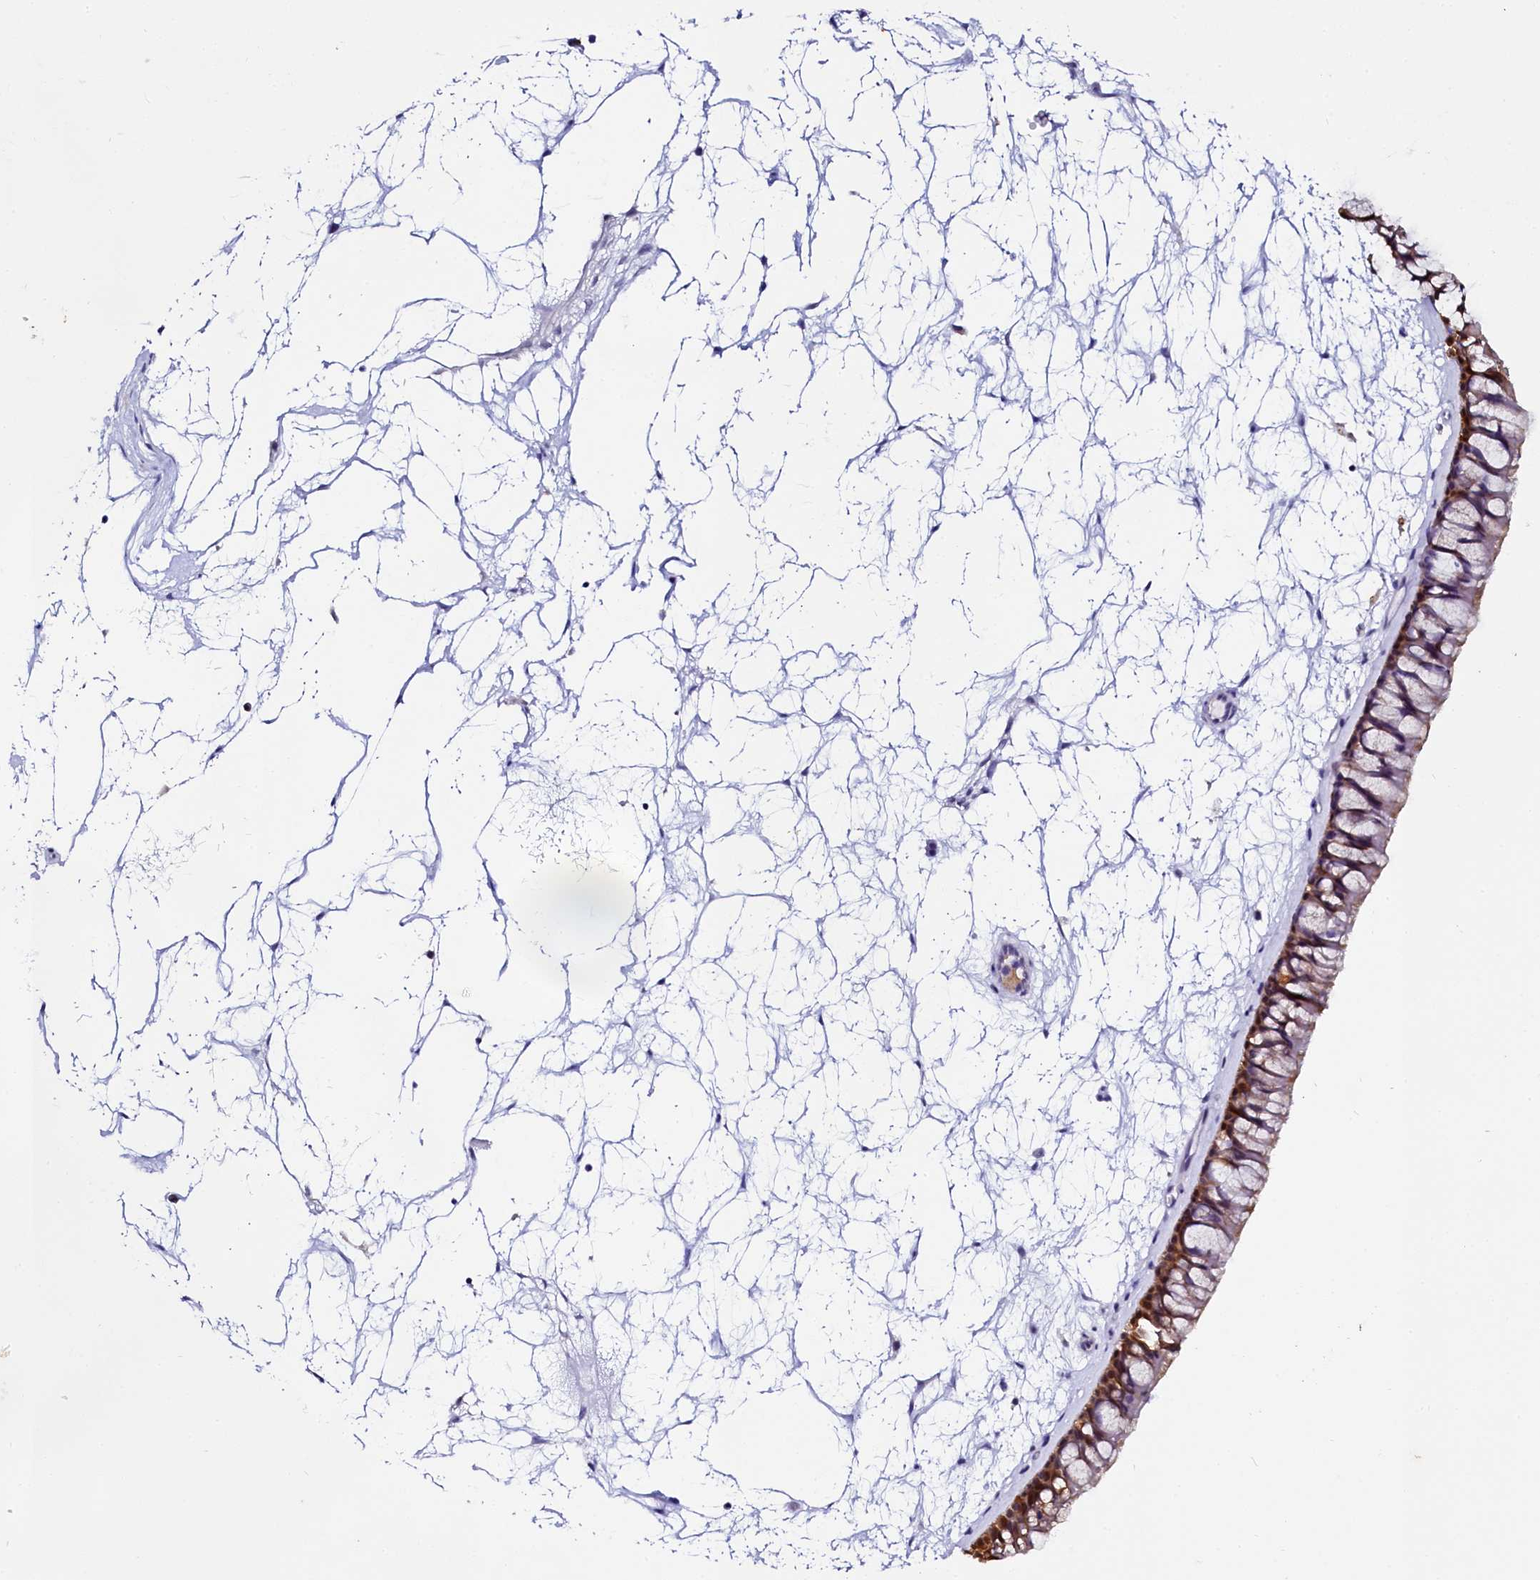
{"staining": {"intensity": "moderate", "quantity": "25%-75%", "location": "cytoplasmic/membranous"}, "tissue": "nasopharynx", "cell_type": "Respiratory epithelial cells", "image_type": "normal", "snomed": [{"axis": "morphology", "description": "Normal tissue, NOS"}, {"axis": "topography", "description": "Nasopharynx"}], "caption": "A brown stain labels moderate cytoplasmic/membranous staining of a protein in respiratory epithelial cells of unremarkable nasopharynx.", "gene": "SORD", "patient": {"sex": "male", "age": 64}}